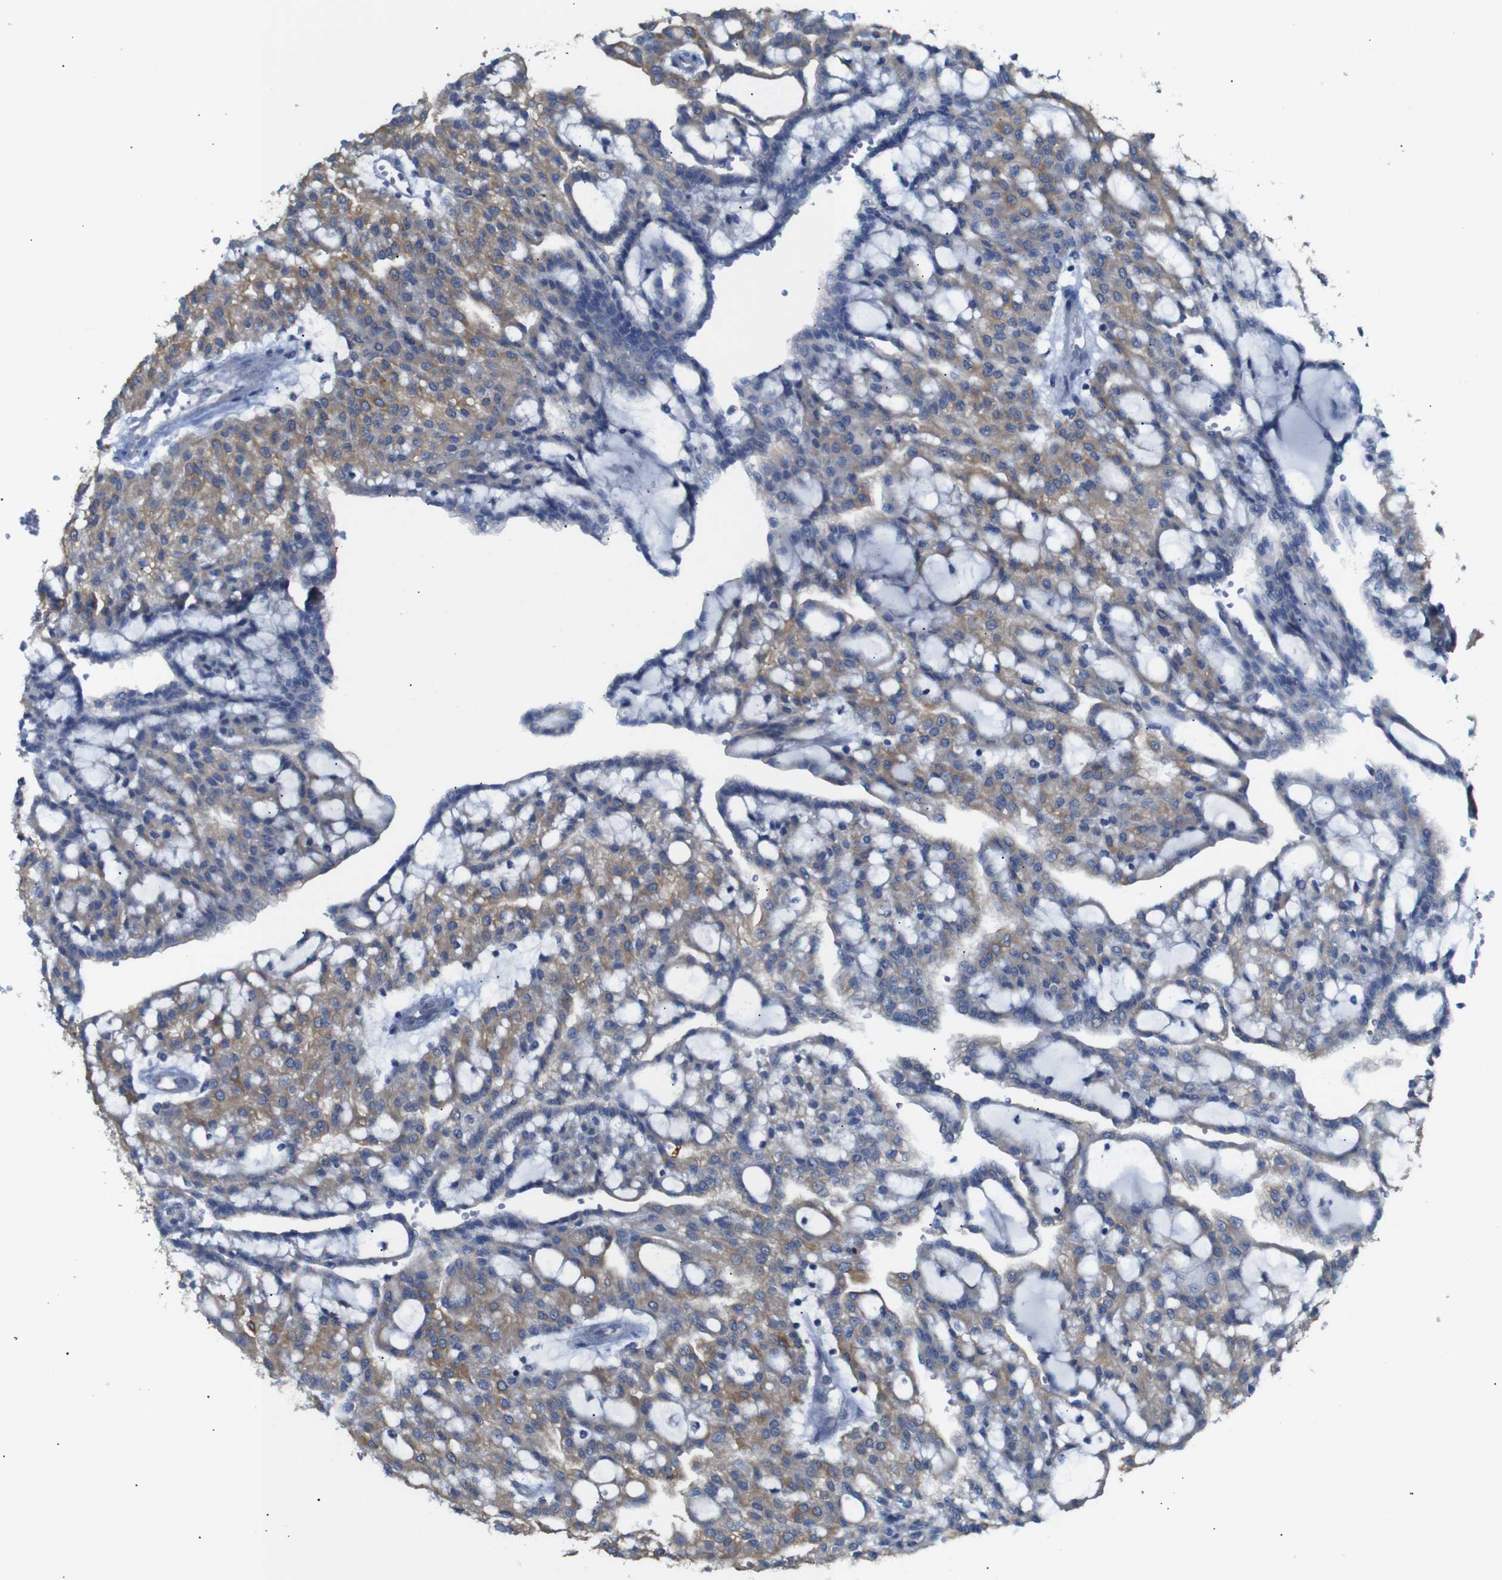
{"staining": {"intensity": "moderate", "quantity": ">75%", "location": "cytoplasmic/membranous"}, "tissue": "renal cancer", "cell_type": "Tumor cells", "image_type": "cancer", "snomed": [{"axis": "morphology", "description": "Adenocarcinoma, NOS"}, {"axis": "topography", "description": "Kidney"}], "caption": "Protein staining displays moderate cytoplasmic/membranous staining in approximately >75% of tumor cells in renal adenocarcinoma. (Stains: DAB (3,3'-diaminobenzidine) in brown, nuclei in blue, Microscopy: brightfield microscopy at high magnification).", "gene": "ALOX15", "patient": {"sex": "male", "age": 63}}